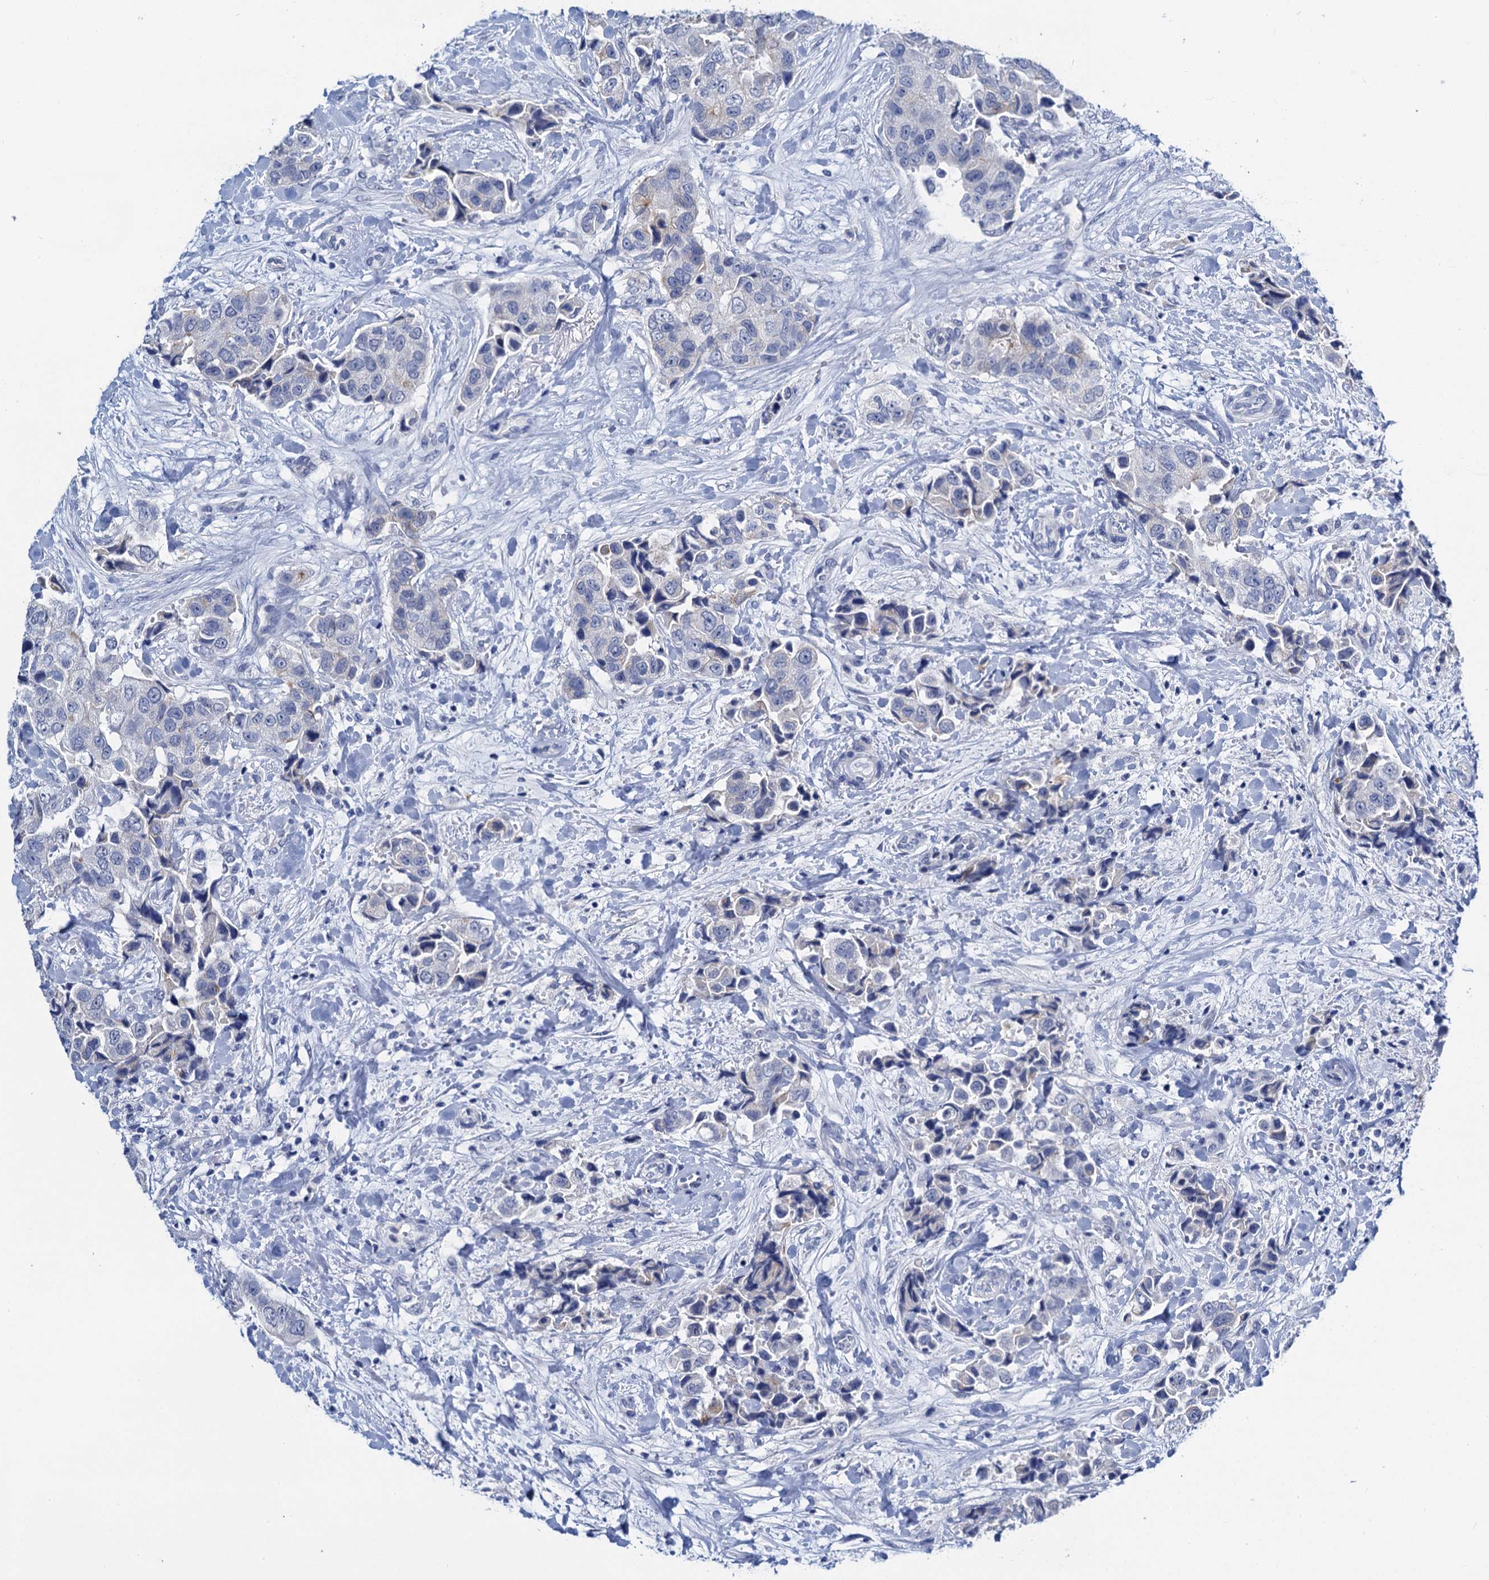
{"staining": {"intensity": "negative", "quantity": "none", "location": "none"}, "tissue": "breast cancer", "cell_type": "Tumor cells", "image_type": "cancer", "snomed": [{"axis": "morphology", "description": "Normal tissue, NOS"}, {"axis": "morphology", "description": "Duct carcinoma"}, {"axis": "topography", "description": "Breast"}], "caption": "Immunohistochemistry of breast cancer (intraductal carcinoma) demonstrates no staining in tumor cells.", "gene": "LYPD3", "patient": {"sex": "female", "age": 62}}